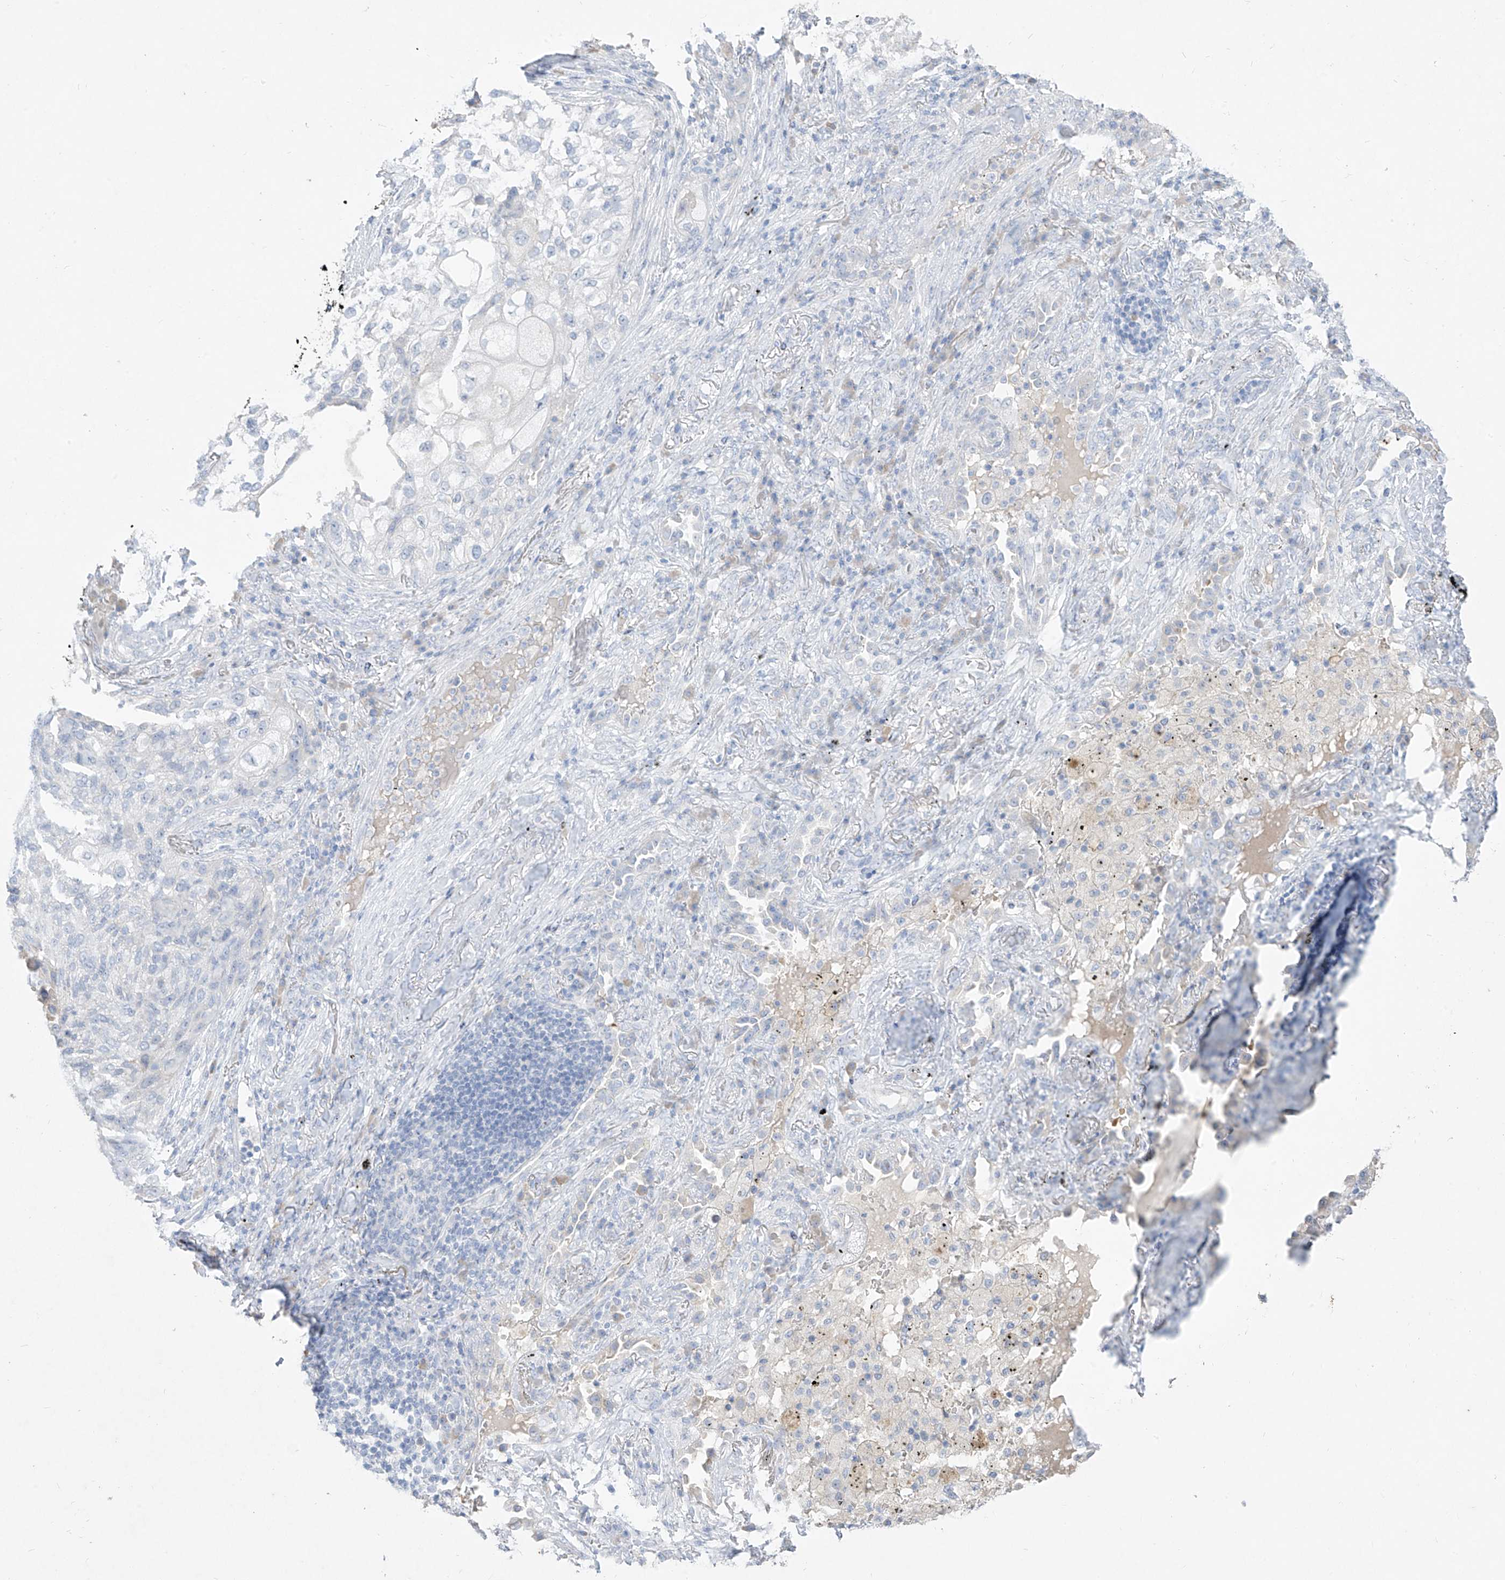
{"staining": {"intensity": "negative", "quantity": "none", "location": "none"}, "tissue": "lung cancer", "cell_type": "Tumor cells", "image_type": "cancer", "snomed": [{"axis": "morphology", "description": "Squamous cell carcinoma, NOS"}, {"axis": "topography", "description": "Lung"}], "caption": "Tumor cells are negative for protein expression in human lung cancer. (IHC, brightfield microscopy, high magnification).", "gene": "TGM4", "patient": {"sex": "female", "age": 63}}